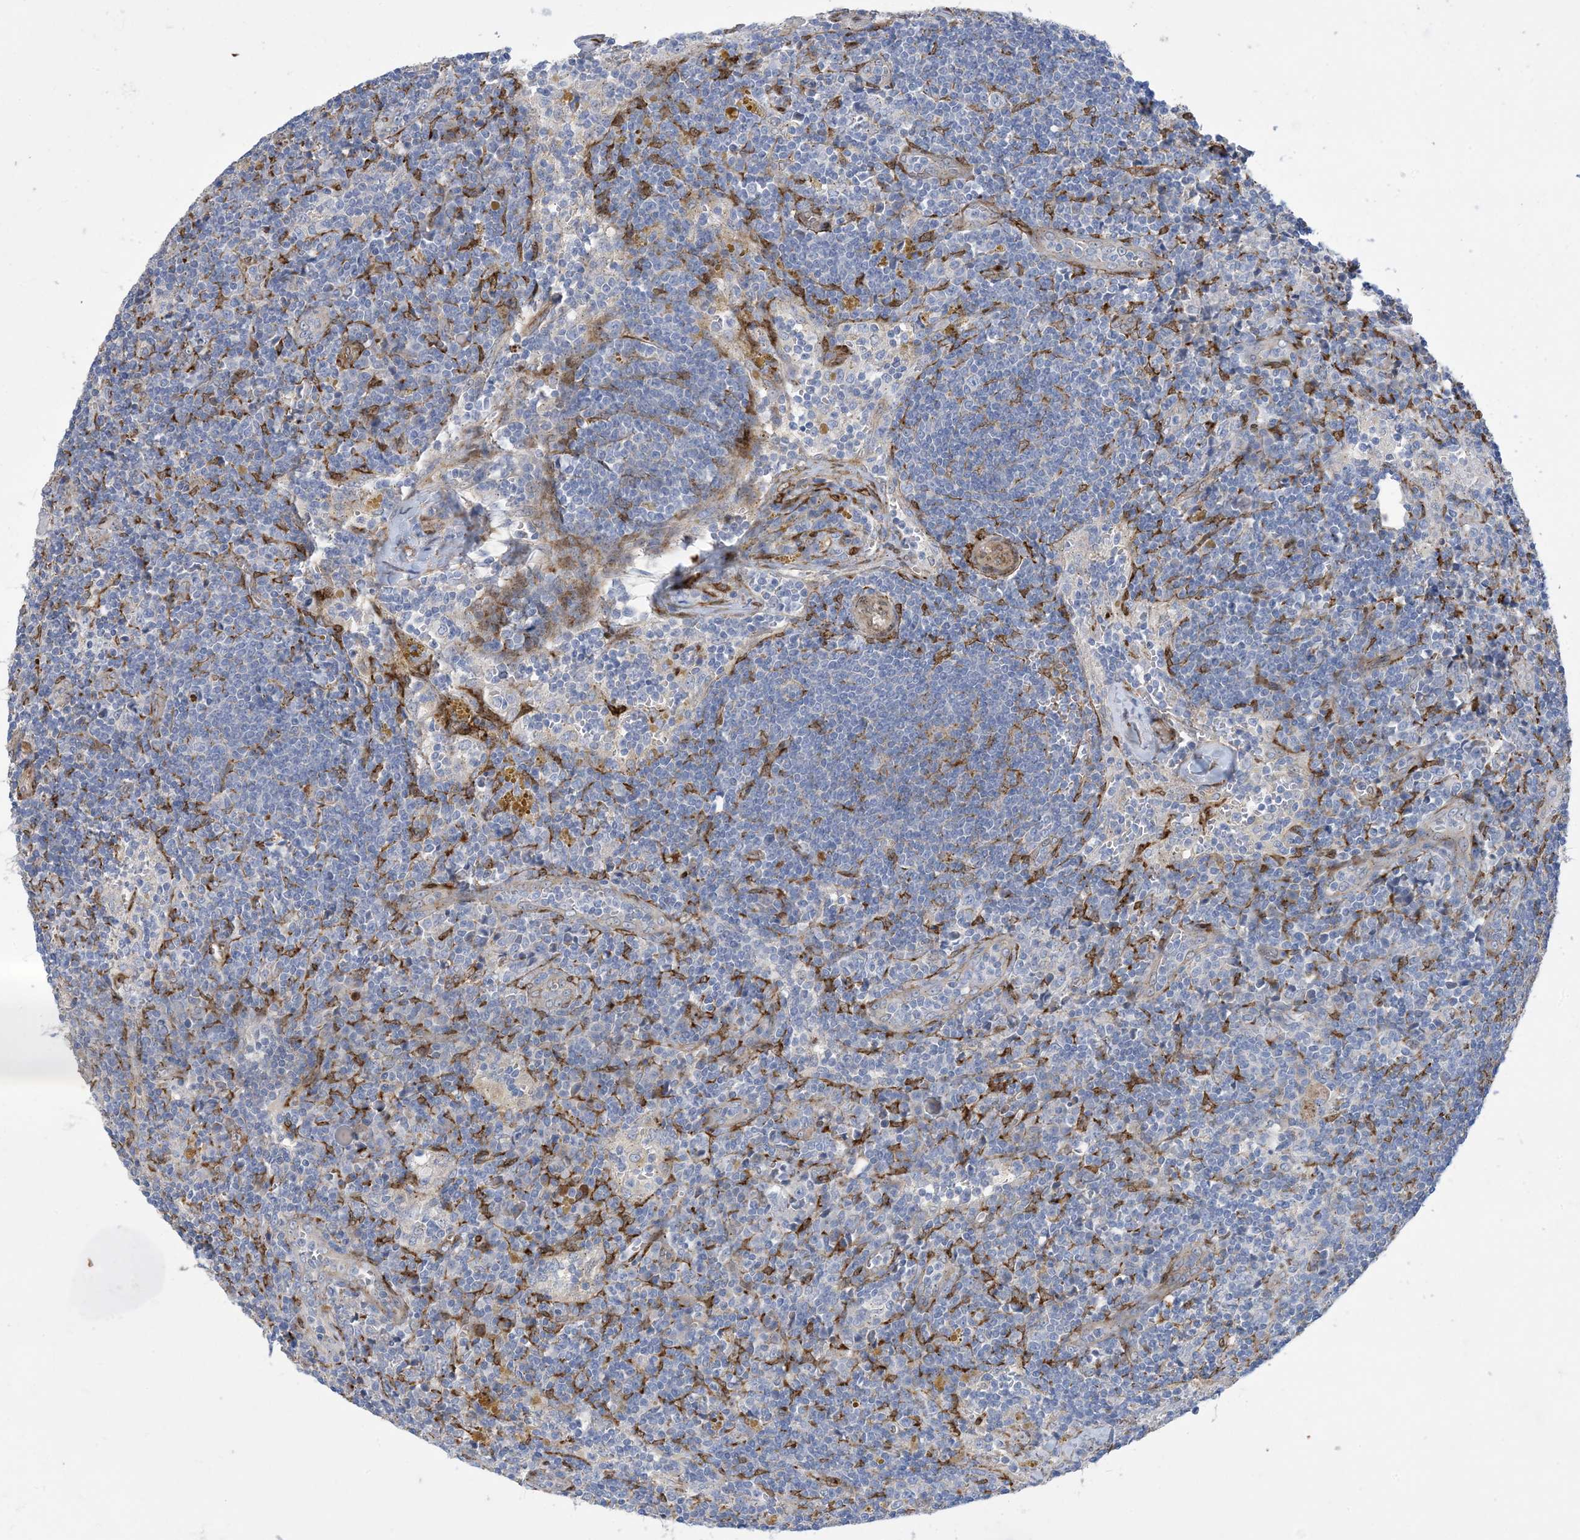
{"staining": {"intensity": "moderate", "quantity": "<25%", "location": "cytoplasmic/membranous"}, "tissue": "lymph node", "cell_type": "Germinal center cells", "image_type": "normal", "snomed": [{"axis": "morphology", "description": "Normal tissue, NOS"}, {"axis": "morphology", "description": "Squamous cell carcinoma, metastatic, NOS"}, {"axis": "topography", "description": "Lymph node"}], "caption": "Immunohistochemical staining of normal lymph node demonstrates <25% levels of moderate cytoplasmic/membranous protein positivity in approximately <25% of germinal center cells. Using DAB (3,3'-diaminobenzidine) (brown) and hematoxylin (blue) stains, captured at high magnification using brightfield microscopy.", "gene": "RBMS3", "patient": {"sex": "male", "age": 73}}